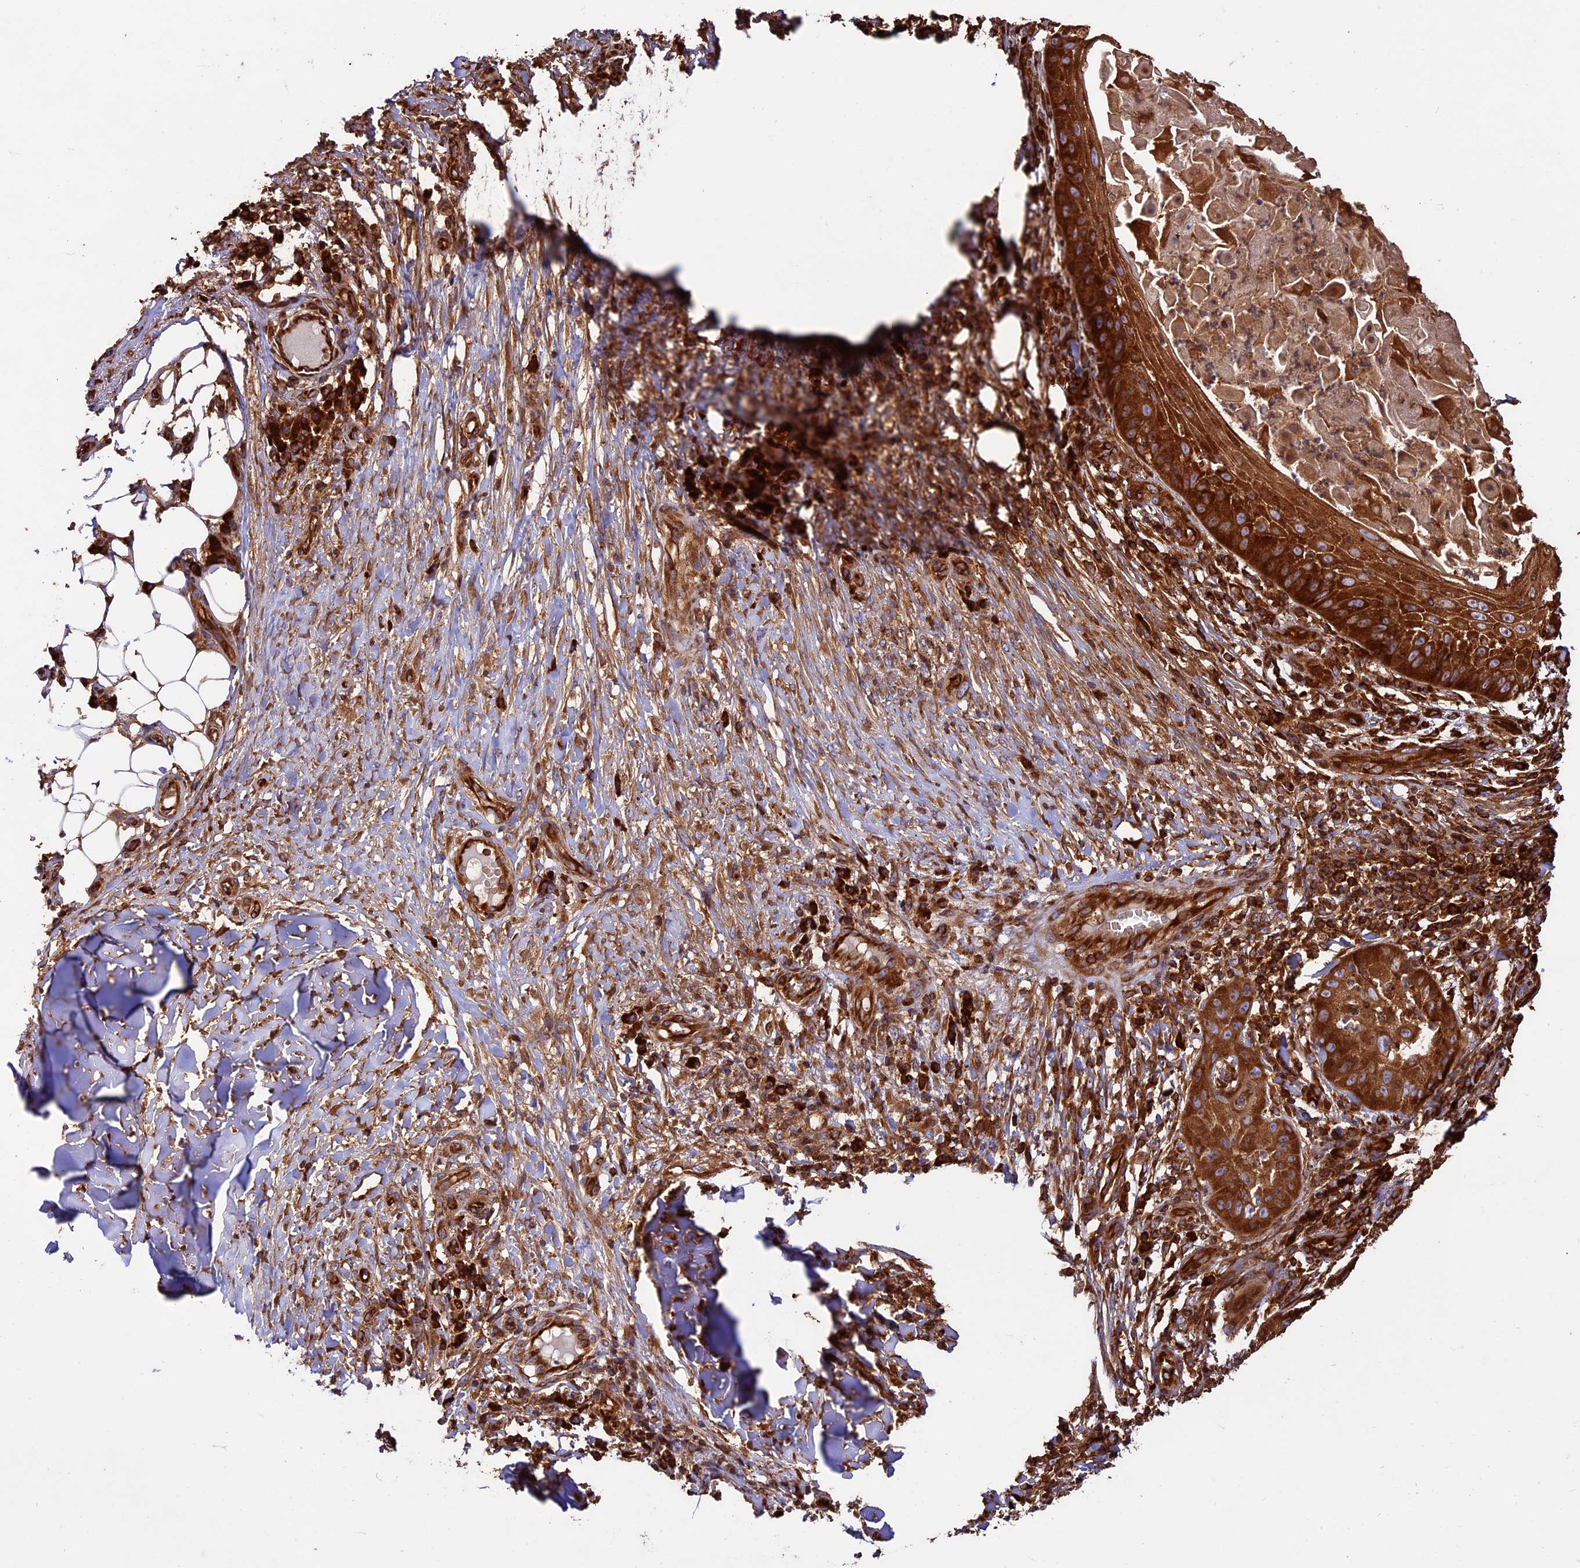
{"staining": {"intensity": "strong", "quantity": ">75%", "location": "cytoplasmic/membranous"}, "tissue": "skin cancer", "cell_type": "Tumor cells", "image_type": "cancer", "snomed": [{"axis": "morphology", "description": "Squamous cell carcinoma, NOS"}, {"axis": "topography", "description": "Skin"}], "caption": "Human skin cancer (squamous cell carcinoma) stained with a protein marker demonstrates strong staining in tumor cells.", "gene": "KARS1", "patient": {"sex": "male", "age": 70}}